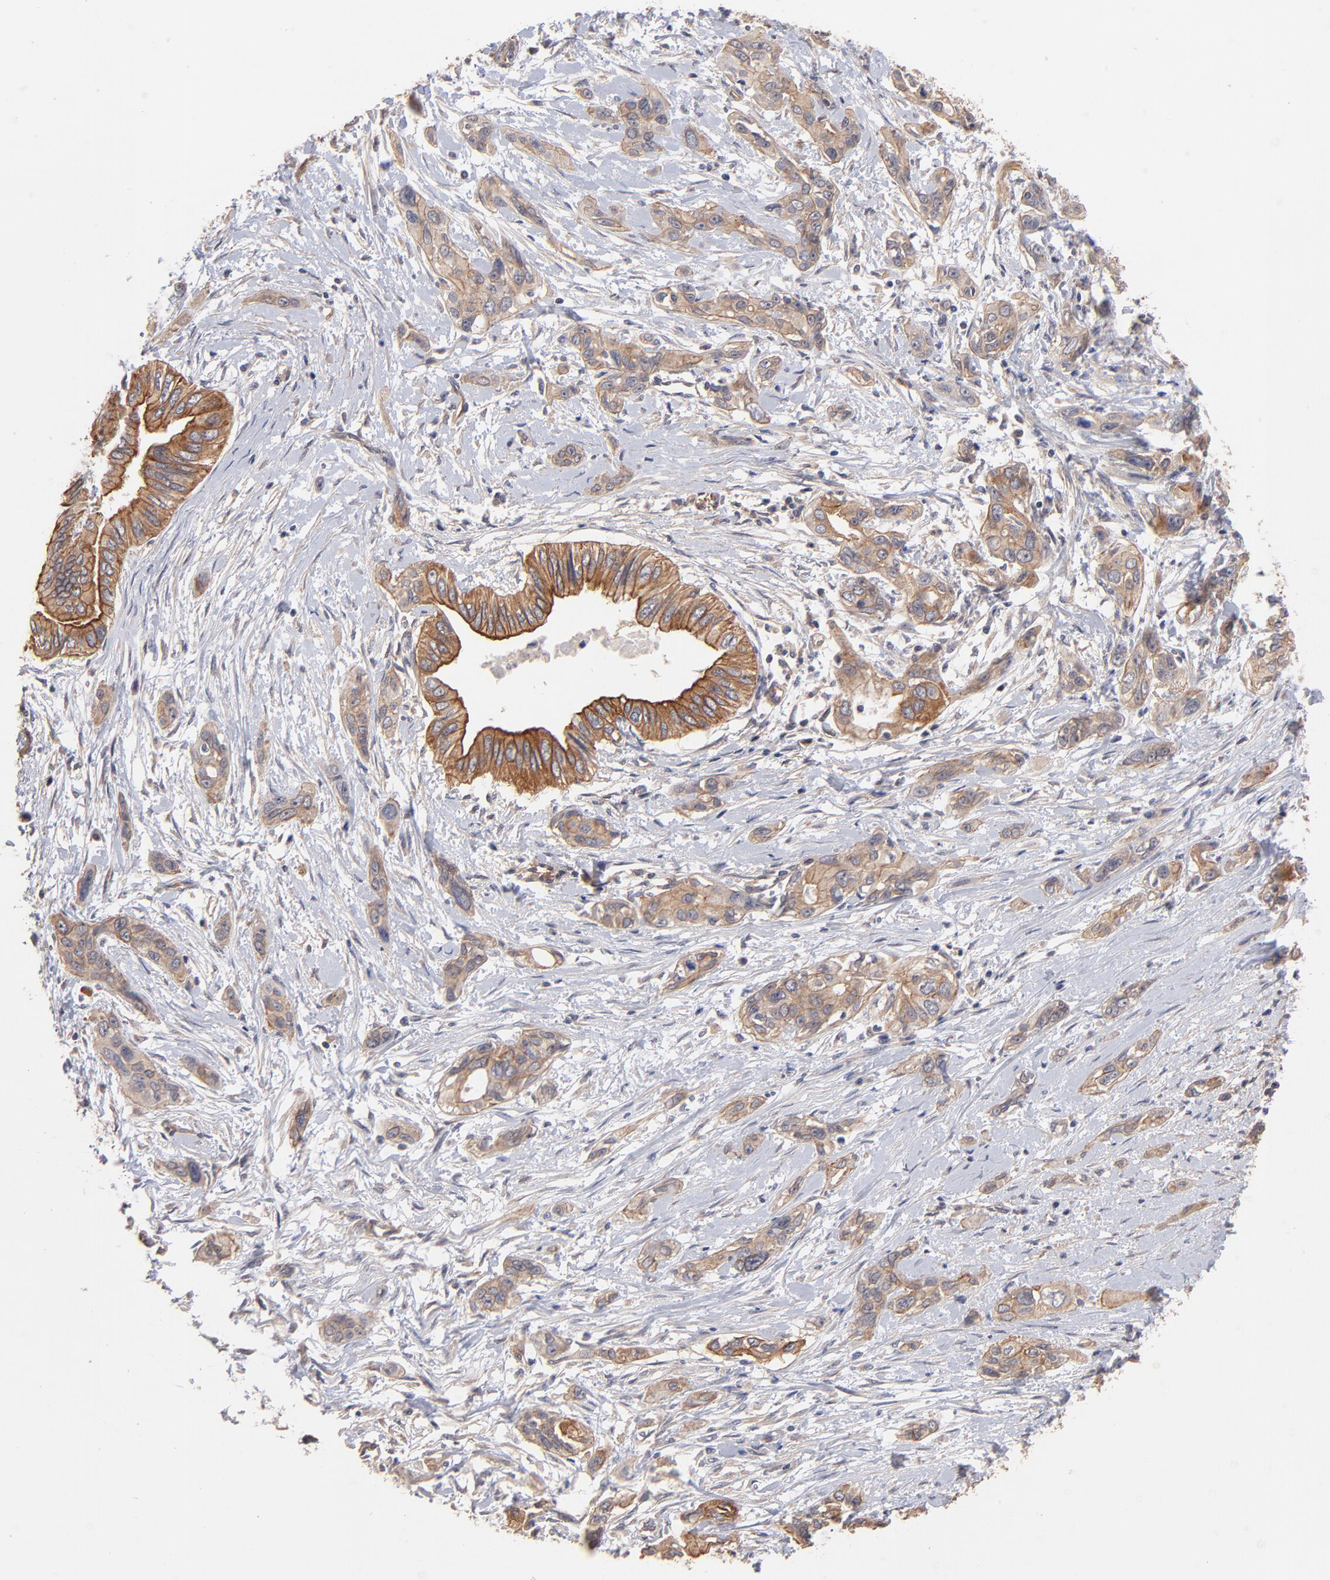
{"staining": {"intensity": "strong", "quantity": ">75%", "location": "cytoplasmic/membranous"}, "tissue": "pancreatic cancer", "cell_type": "Tumor cells", "image_type": "cancer", "snomed": [{"axis": "morphology", "description": "Adenocarcinoma, NOS"}, {"axis": "topography", "description": "Pancreas"}], "caption": "Protein staining reveals strong cytoplasmic/membranous expression in approximately >75% of tumor cells in pancreatic cancer.", "gene": "STAP2", "patient": {"sex": "female", "age": 60}}